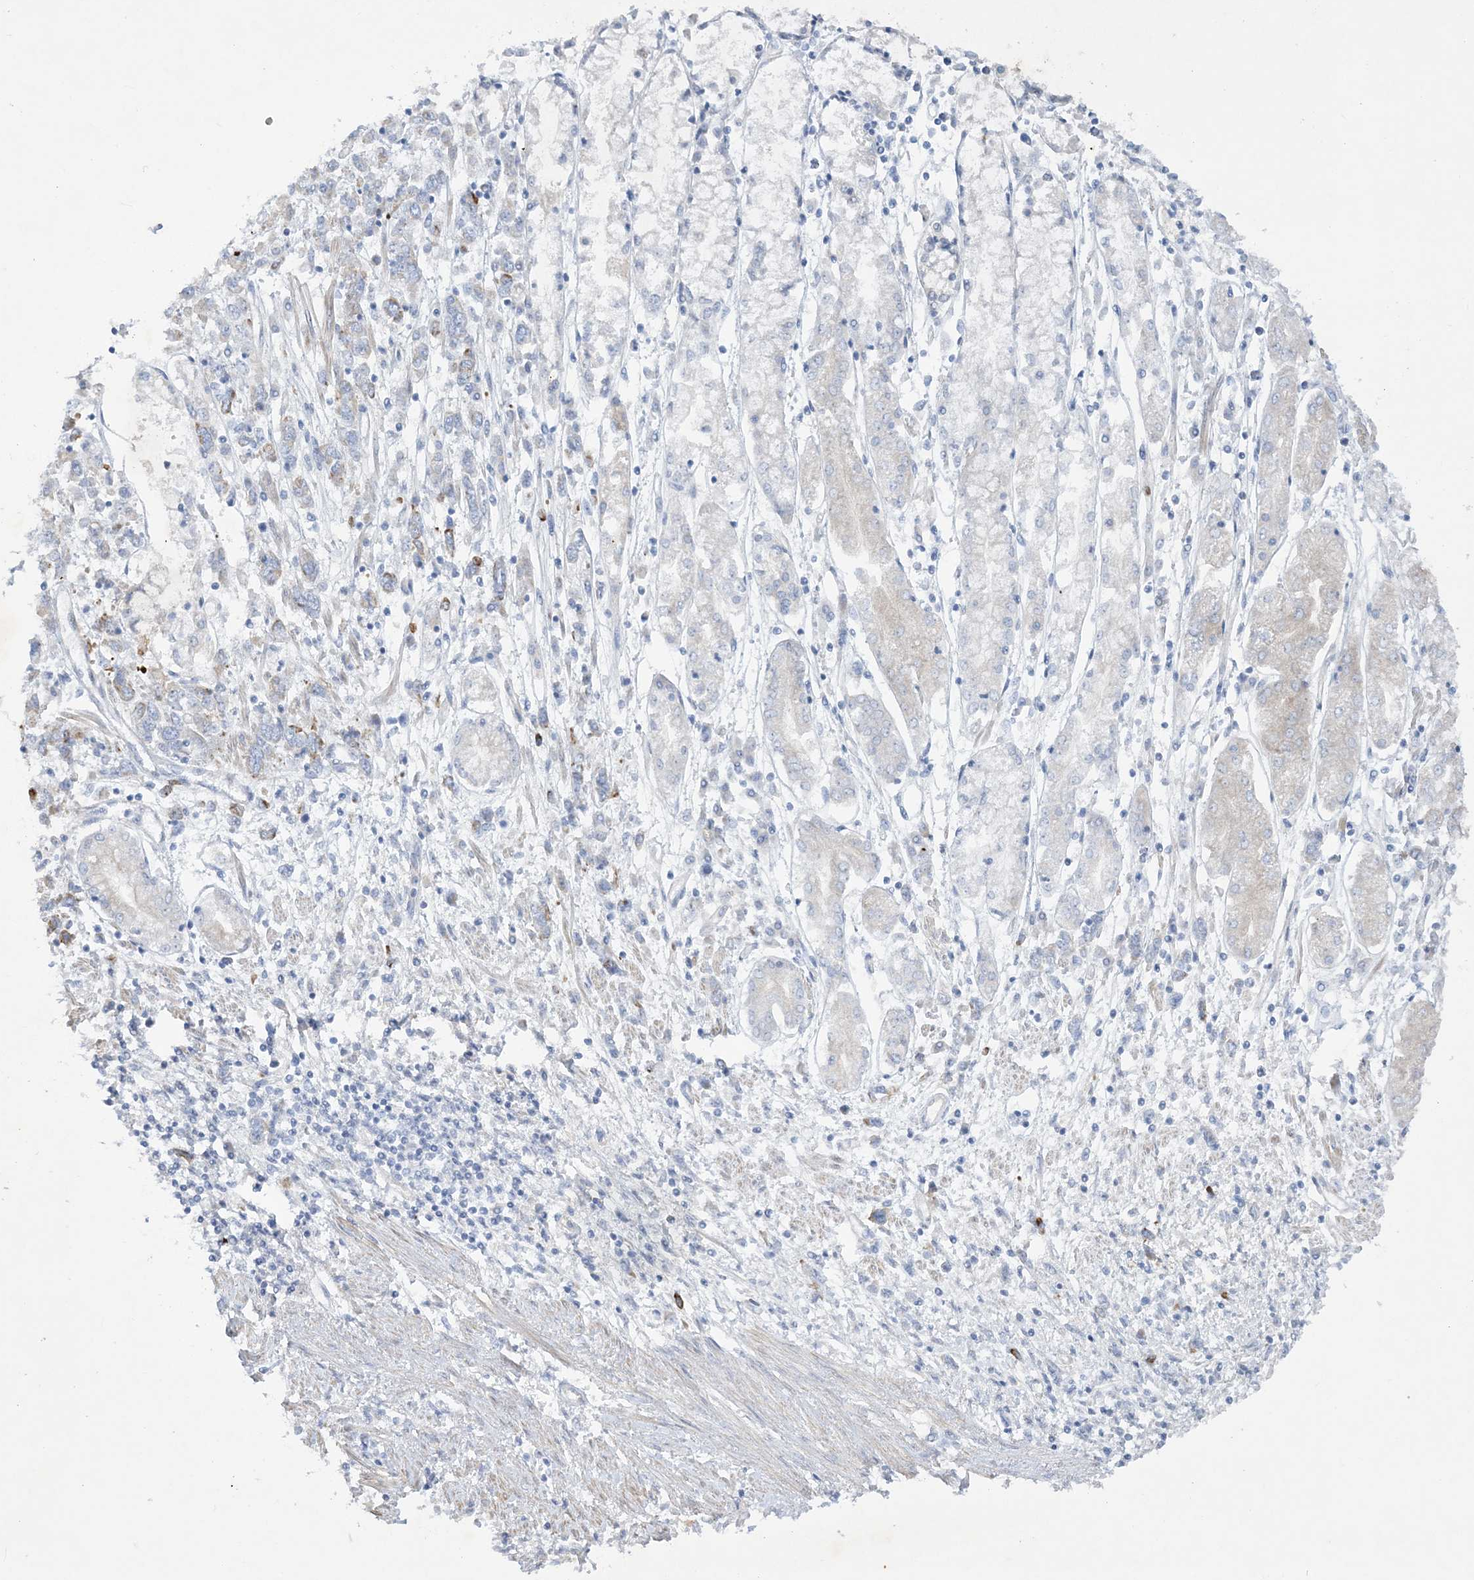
{"staining": {"intensity": "negative", "quantity": "none", "location": "none"}, "tissue": "stomach cancer", "cell_type": "Tumor cells", "image_type": "cancer", "snomed": [{"axis": "morphology", "description": "Adenocarcinoma, NOS"}, {"axis": "topography", "description": "Stomach"}], "caption": "Immunohistochemistry image of neoplastic tissue: stomach cancer (adenocarcinoma) stained with DAB (3,3'-diaminobenzidine) reveals no significant protein expression in tumor cells.", "gene": "FARSB", "patient": {"sex": "female", "age": 76}}